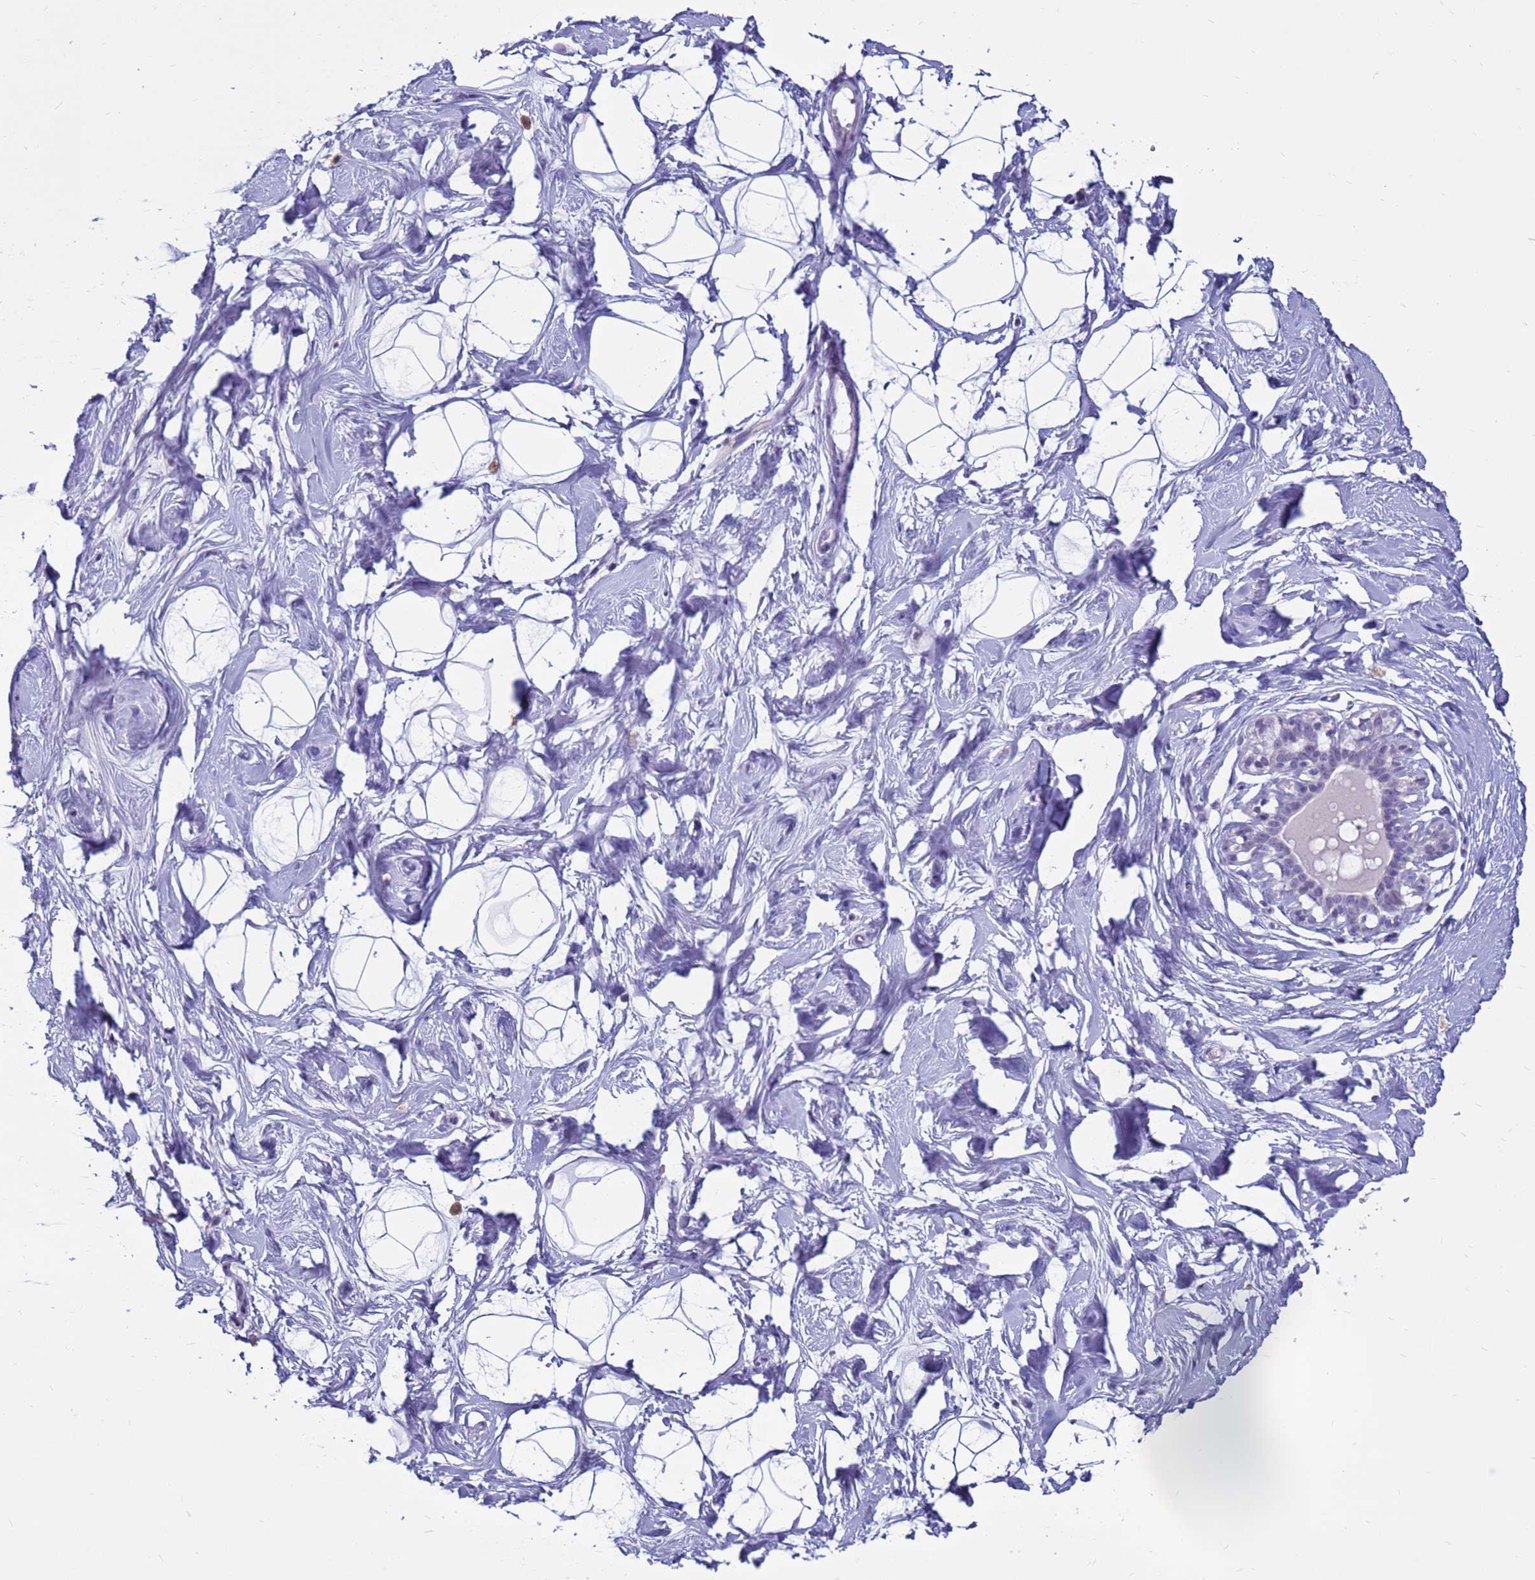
{"staining": {"intensity": "negative", "quantity": "none", "location": "none"}, "tissue": "breast", "cell_type": "Adipocytes", "image_type": "normal", "snomed": [{"axis": "morphology", "description": "Normal tissue, NOS"}, {"axis": "morphology", "description": "Adenoma, NOS"}, {"axis": "topography", "description": "Breast"}], "caption": "A micrograph of breast stained for a protein exhibits no brown staining in adipocytes. The staining is performed using DAB (3,3'-diaminobenzidine) brown chromogen with nuclei counter-stained in using hematoxylin.", "gene": "CDK2AP2", "patient": {"sex": "female", "age": 23}}